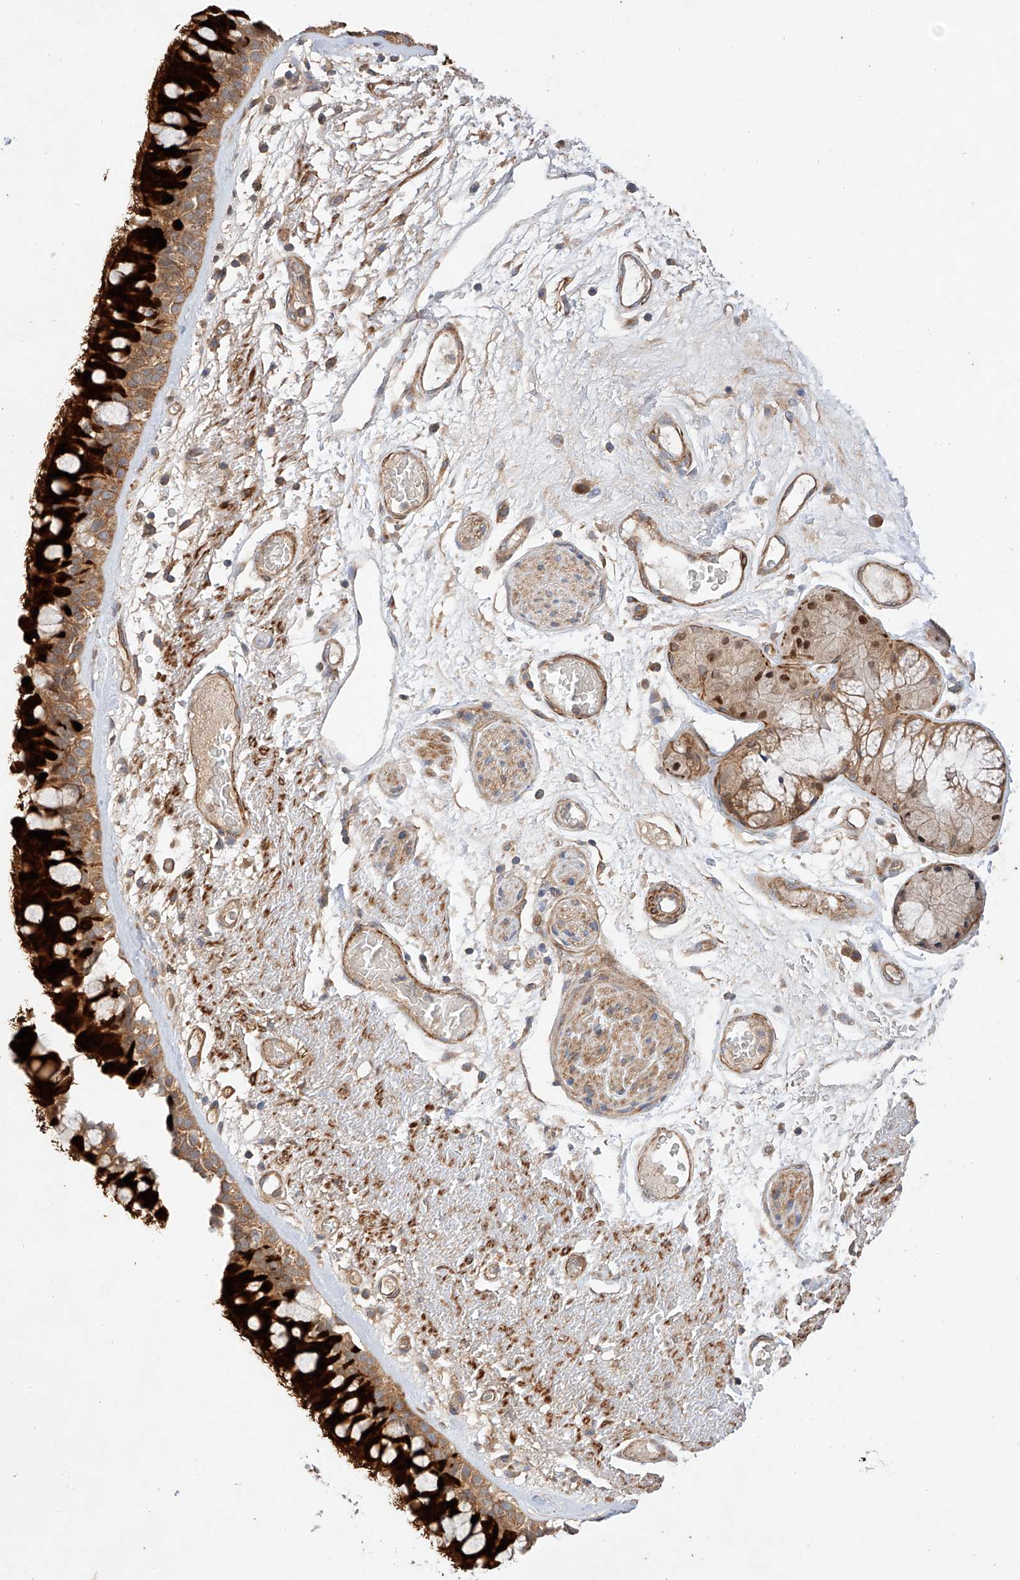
{"staining": {"intensity": "strong", "quantity": ">75%", "location": "cytoplasmic/membranous"}, "tissue": "bronchus", "cell_type": "Respiratory epithelial cells", "image_type": "normal", "snomed": [{"axis": "morphology", "description": "Normal tissue, NOS"}, {"axis": "morphology", "description": "Squamous cell carcinoma, NOS"}, {"axis": "topography", "description": "Lymph node"}, {"axis": "topography", "description": "Bronchus"}, {"axis": "topography", "description": "Lung"}], "caption": "Bronchus stained for a protein (brown) shows strong cytoplasmic/membranous positive positivity in about >75% of respiratory epithelial cells.", "gene": "RAB23", "patient": {"sex": "male", "age": 66}}